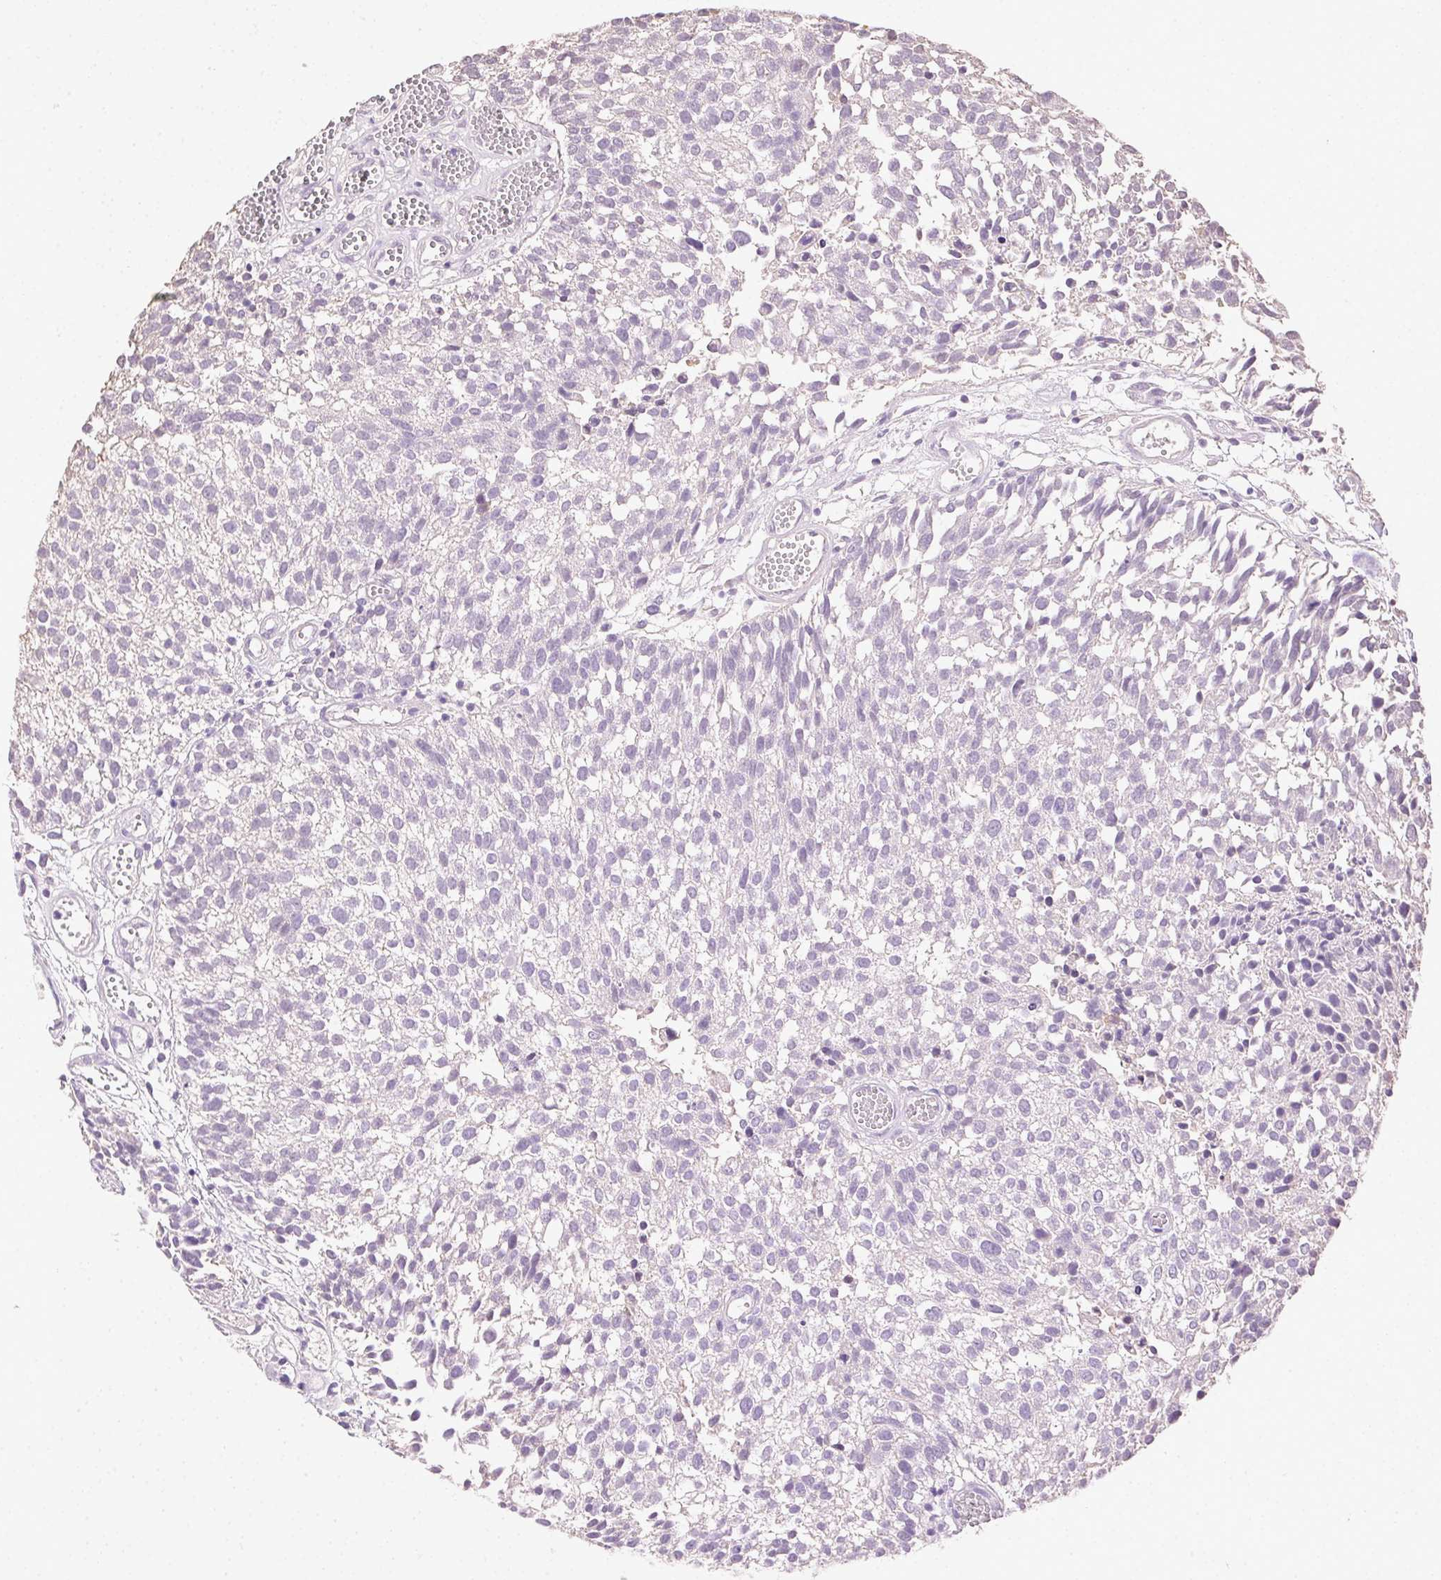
{"staining": {"intensity": "negative", "quantity": "none", "location": "none"}, "tissue": "urothelial cancer", "cell_type": "Tumor cells", "image_type": "cancer", "snomed": [{"axis": "morphology", "description": "Urothelial carcinoma, Low grade"}, {"axis": "topography", "description": "Urinary bladder"}], "caption": "Immunohistochemical staining of urothelial cancer shows no significant expression in tumor cells.", "gene": "SYCE2", "patient": {"sex": "male", "age": 70}}